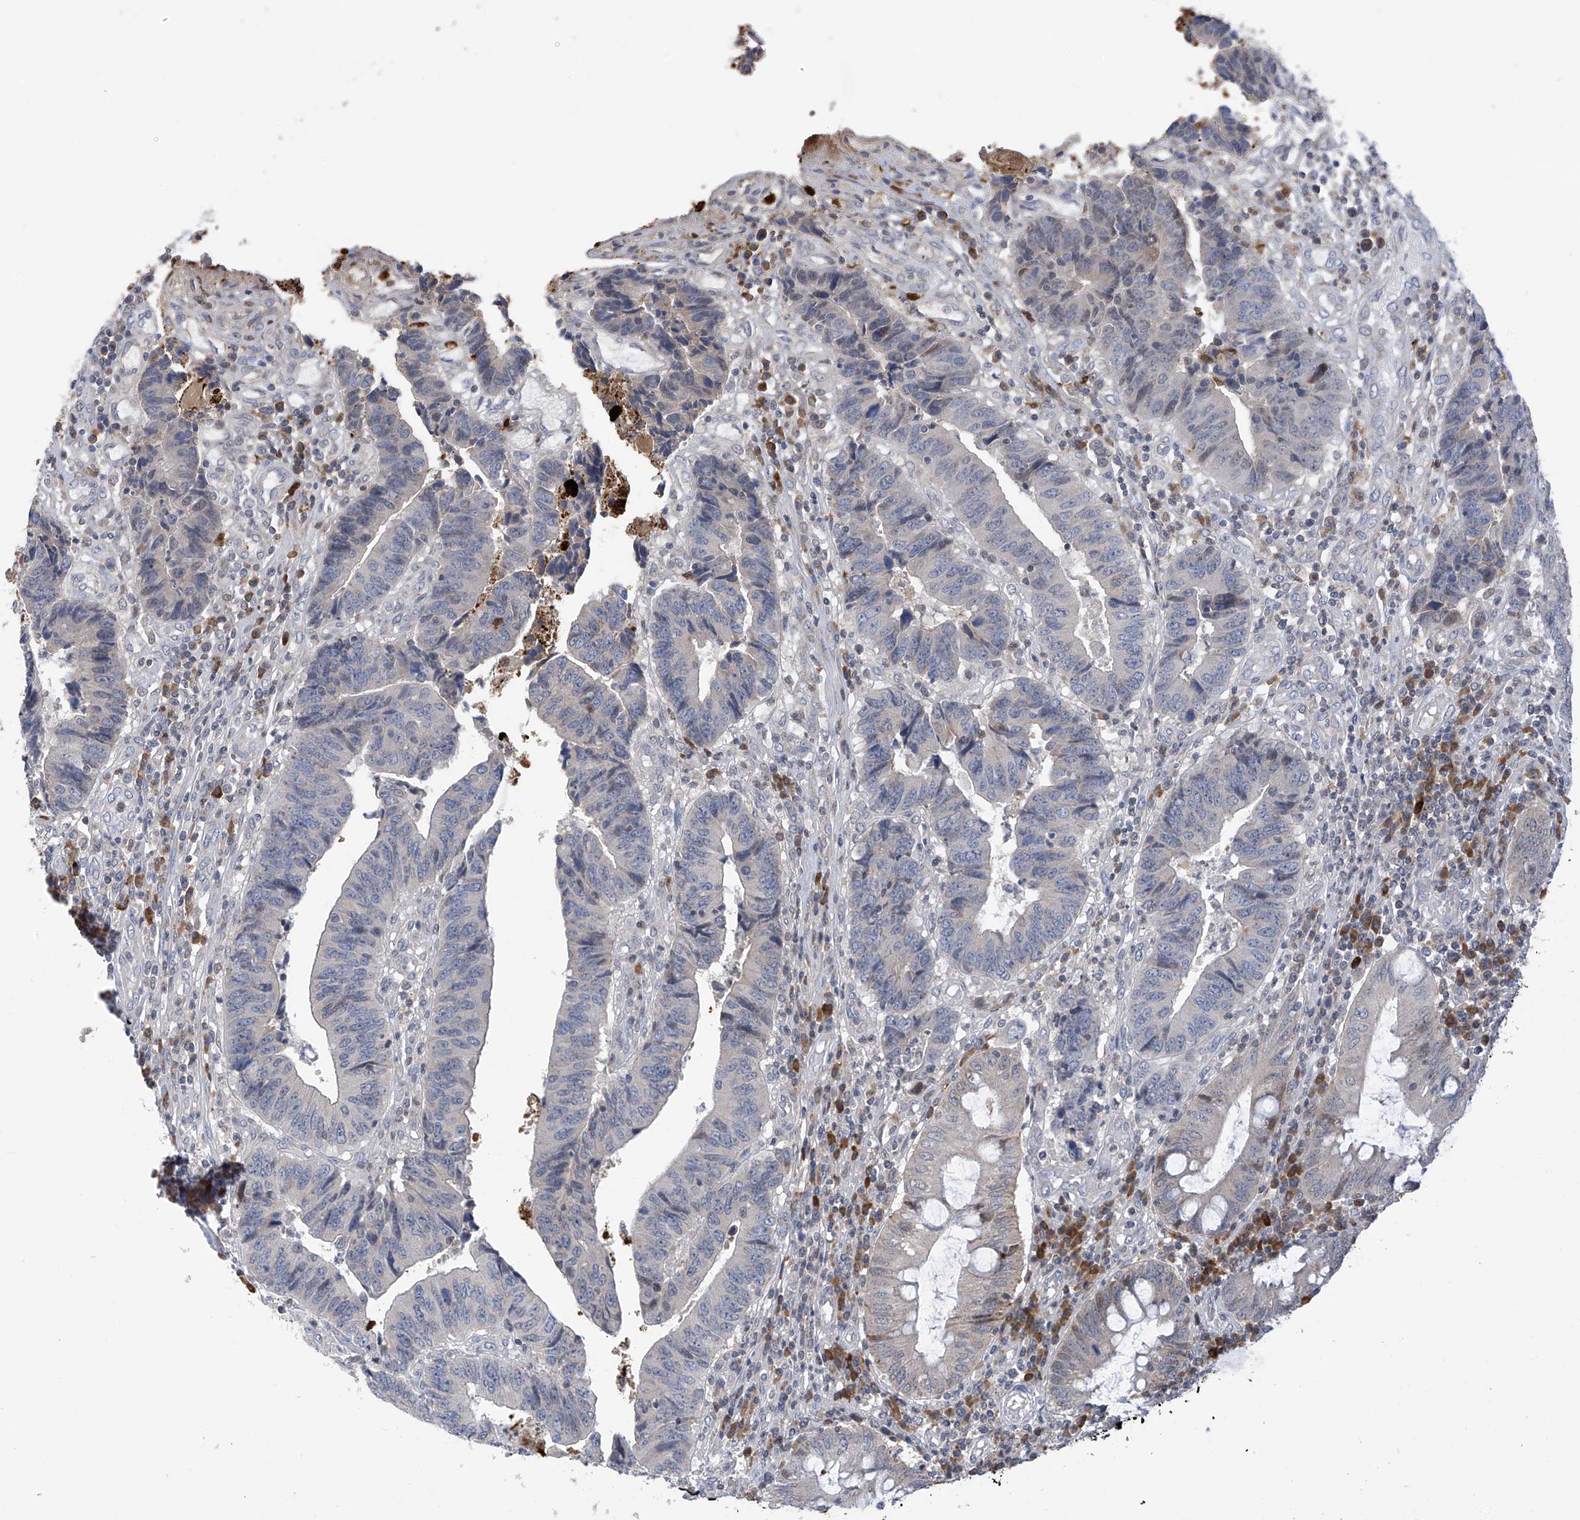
{"staining": {"intensity": "negative", "quantity": "none", "location": "none"}, "tissue": "colorectal cancer", "cell_type": "Tumor cells", "image_type": "cancer", "snomed": [{"axis": "morphology", "description": "Adenocarcinoma, NOS"}, {"axis": "topography", "description": "Rectum"}], "caption": "Adenocarcinoma (colorectal) was stained to show a protein in brown. There is no significant positivity in tumor cells.", "gene": "SLCO4A1", "patient": {"sex": "male", "age": 84}}